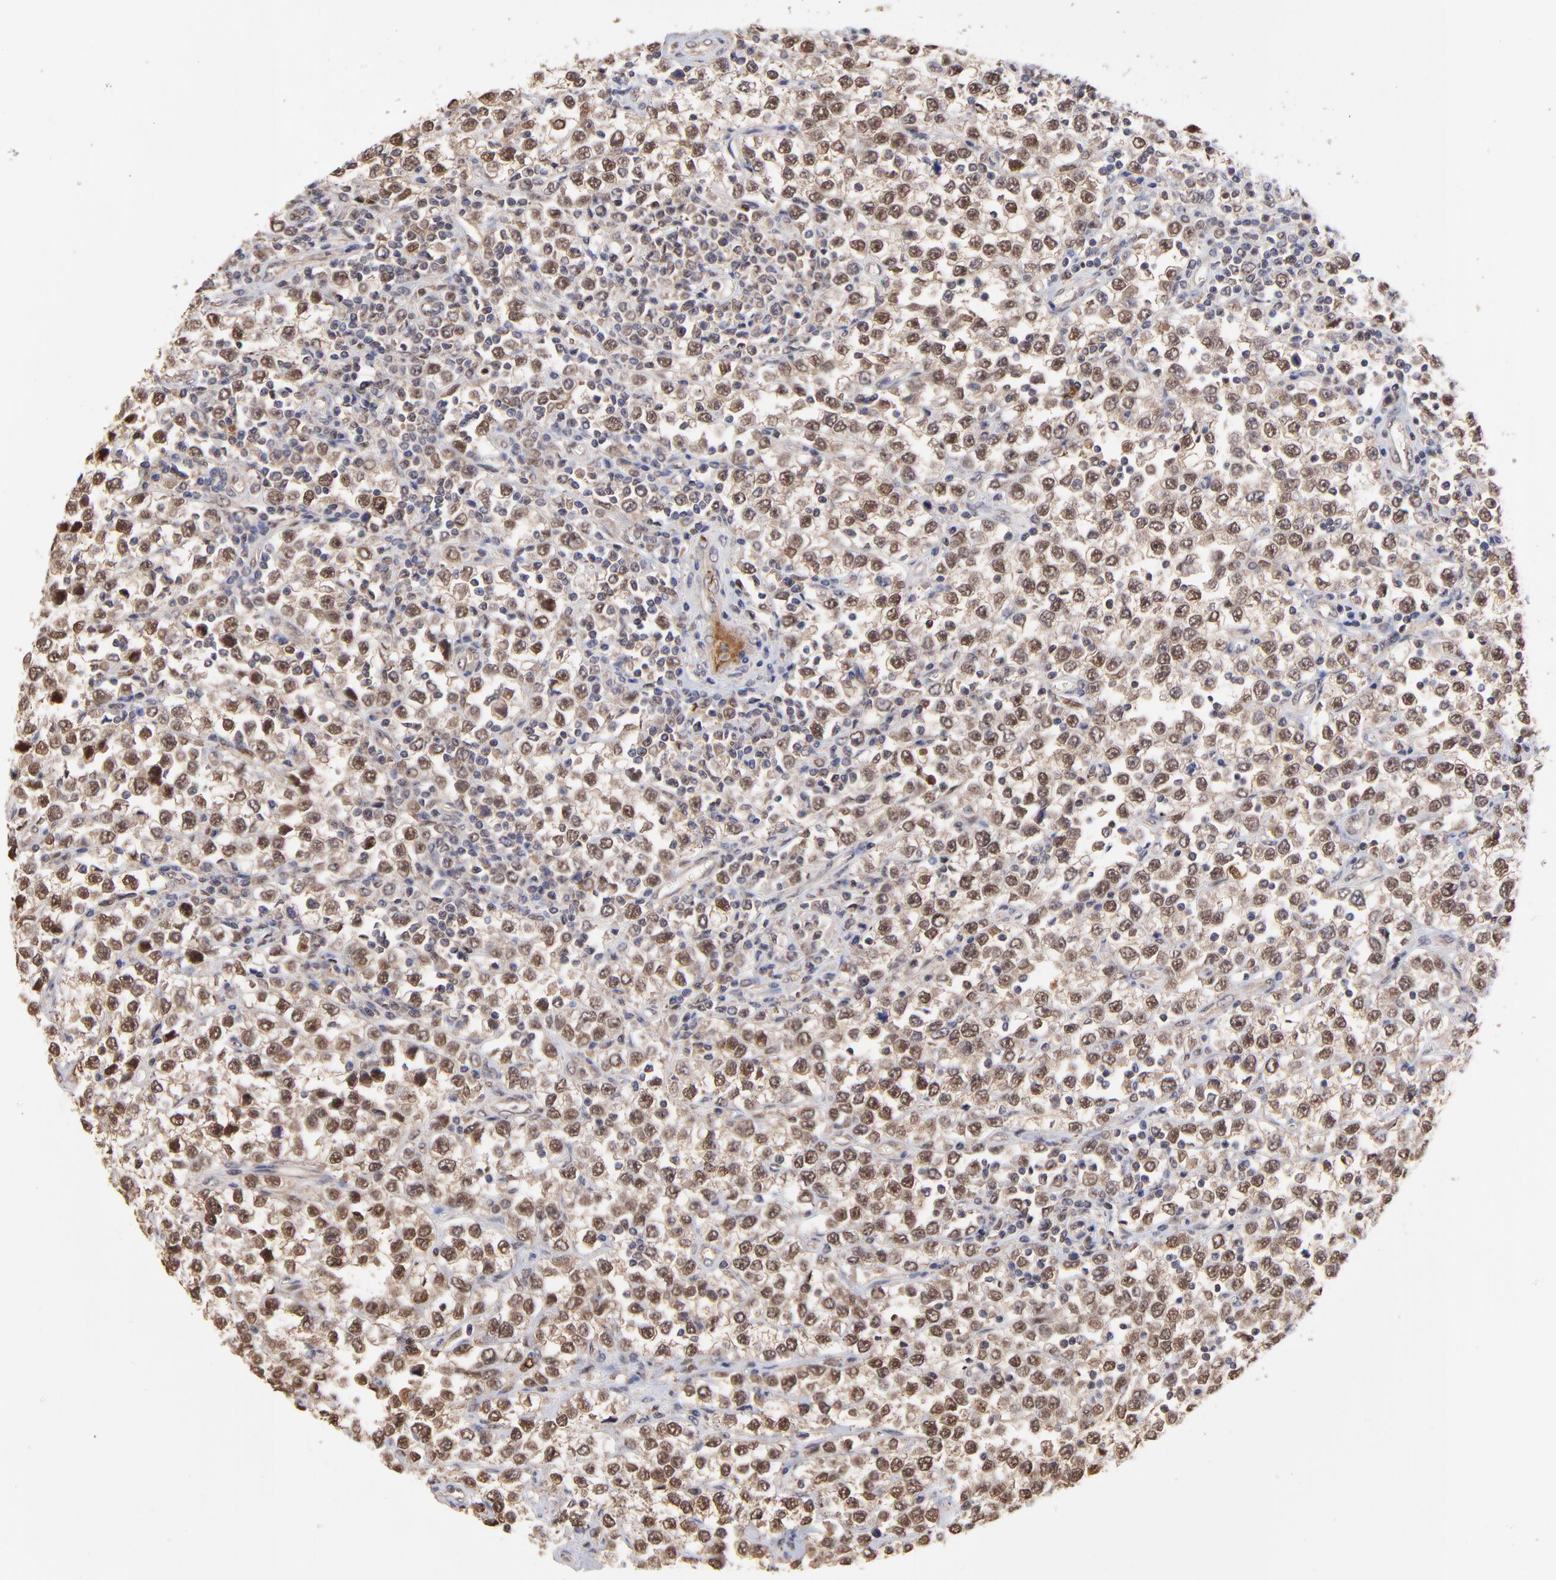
{"staining": {"intensity": "moderate", "quantity": ">75%", "location": "cytoplasmic/membranous,nuclear"}, "tissue": "testis cancer", "cell_type": "Tumor cells", "image_type": "cancer", "snomed": [{"axis": "morphology", "description": "Seminoma, NOS"}, {"axis": "topography", "description": "Testis"}], "caption": "Tumor cells display moderate cytoplasmic/membranous and nuclear expression in about >75% of cells in seminoma (testis). The staining is performed using DAB brown chromogen to label protein expression. The nuclei are counter-stained blue using hematoxylin.", "gene": "PSMD14", "patient": {"sex": "male", "age": 25}}